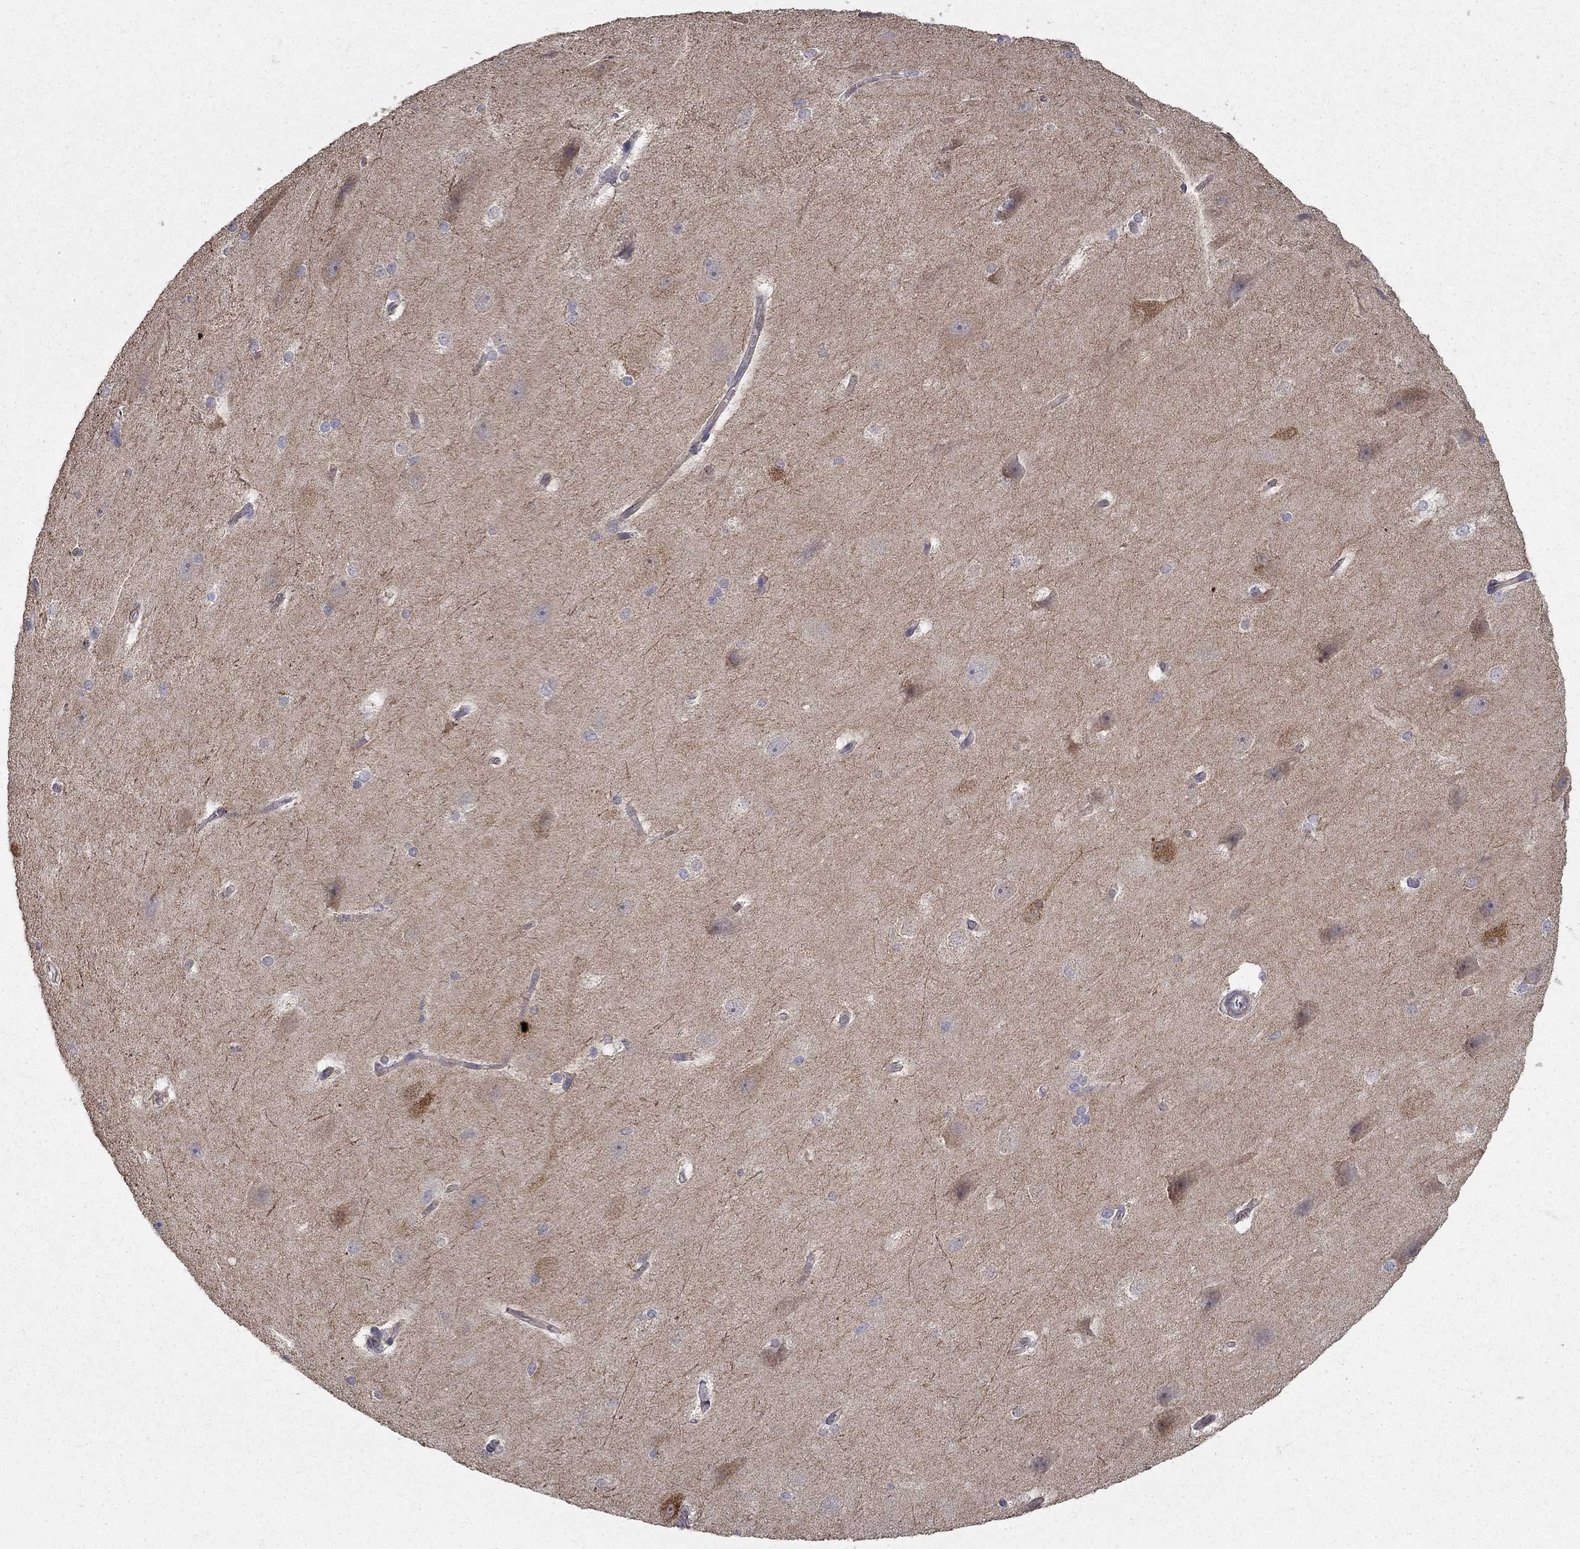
{"staining": {"intensity": "moderate", "quantity": "<25%", "location": "cytoplasmic/membranous"}, "tissue": "hippocampus", "cell_type": "Glial cells", "image_type": "normal", "snomed": [{"axis": "morphology", "description": "Normal tissue, NOS"}, {"axis": "topography", "description": "Cerebral cortex"}, {"axis": "topography", "description": "Hippocampus"}], "caption": "The photomicrograph demonstrates a brown stain indicating the presence of a protein in the cytoplasmic/membranous of glial cells in hippocampus.", "gene": "MPP2", "patient": {"sex": "female", "age": 19}}